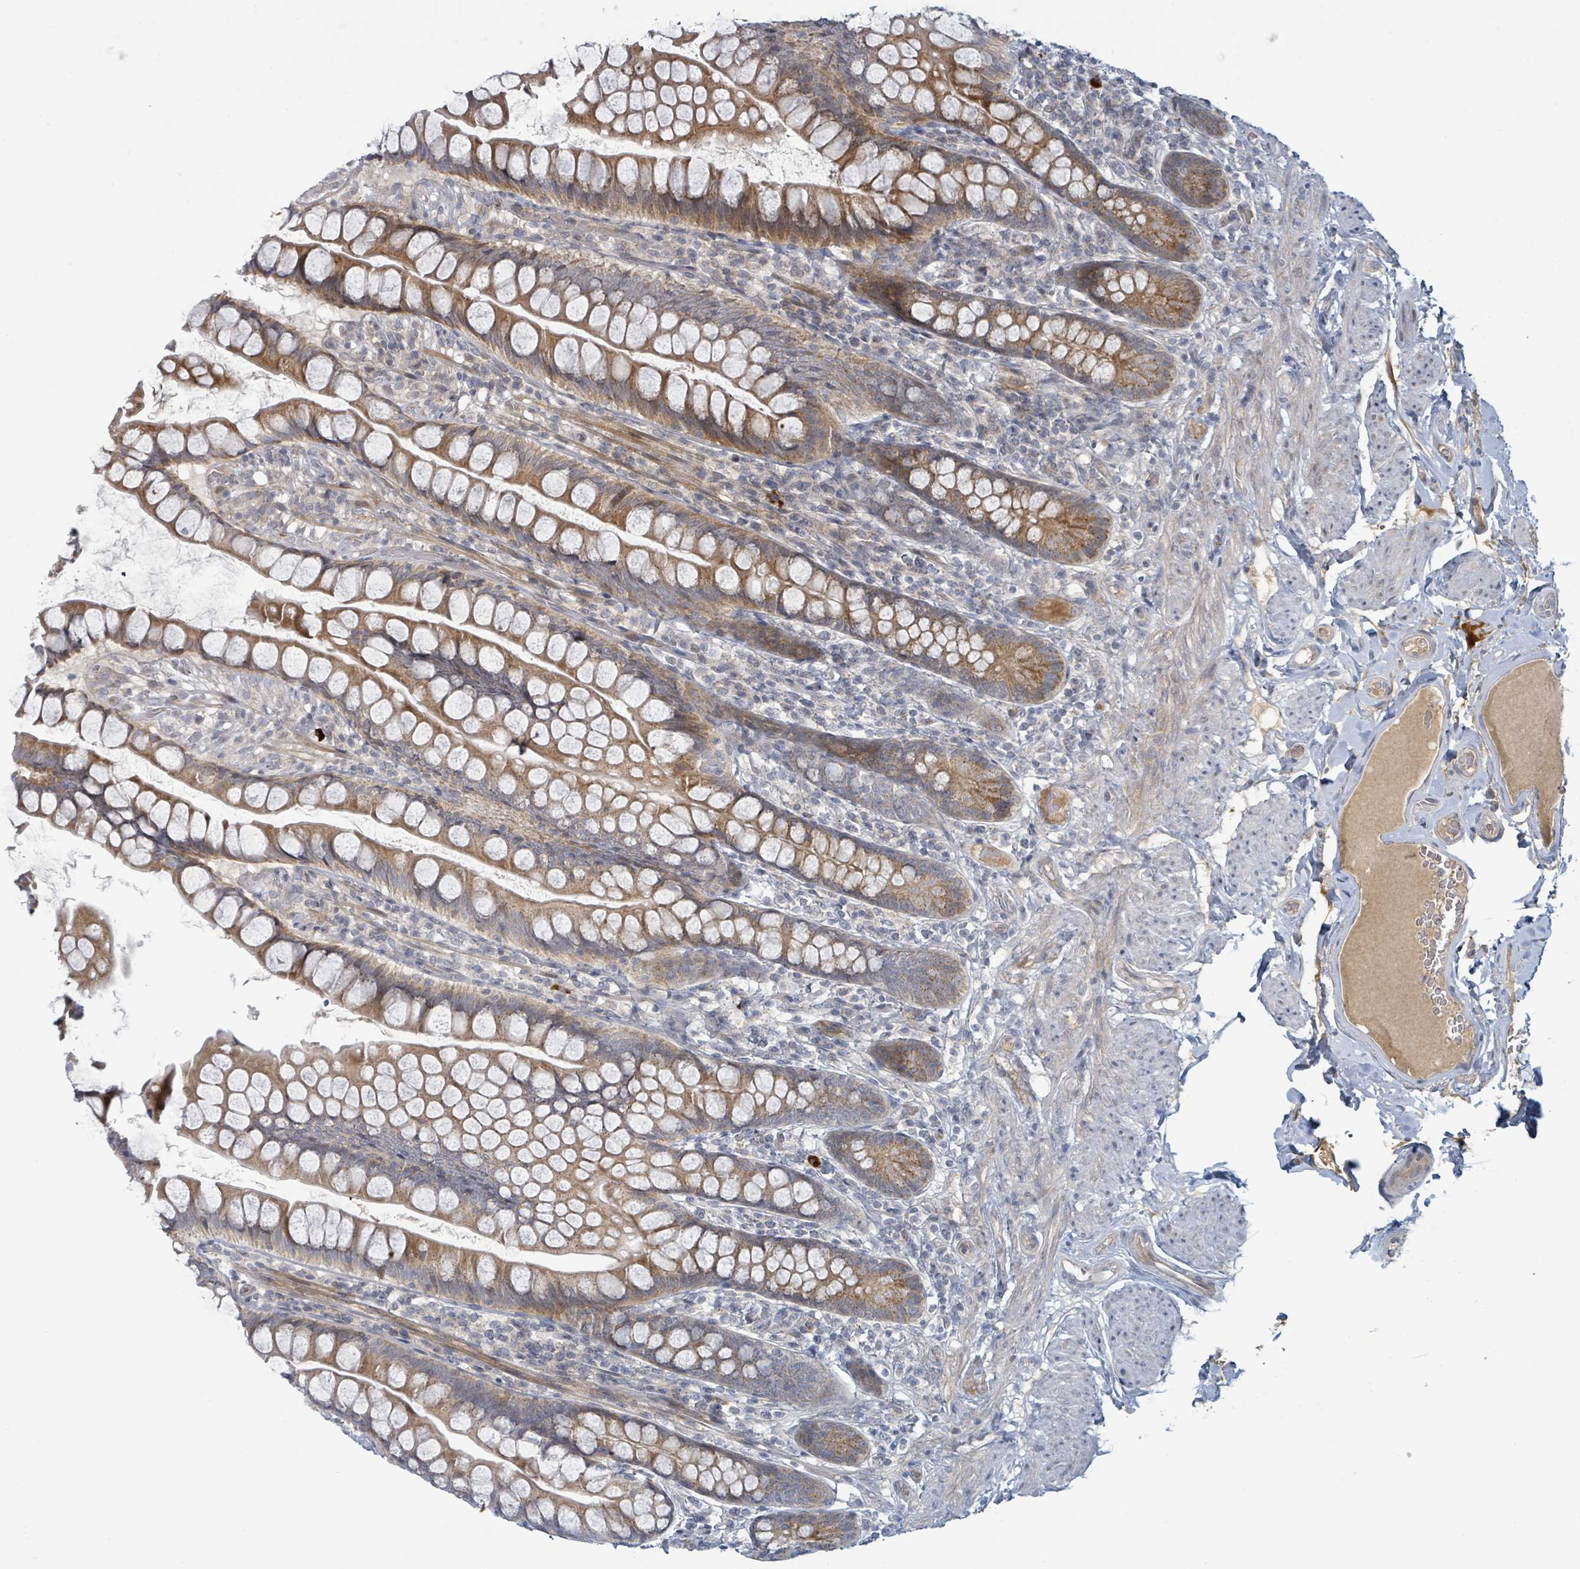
{"staining": {"intensity": "strong", "quantity": ">75%", "location": "cytoplasmic/membranous"}, "tissue": "small intestine", "cell_type": "Glandular cells", "image_type": "normal", "snomed": [{"axis": "morphology", "description": "Normal tissue, NOS"}, {"axis": "topography", "description": "Small intestine"}], "caption": "Immunohistochemical staining of benign small intestine exhibits strong cytoplasmic/membranous protein expression in approximately >75% of glandular cells.", "gene": "COL5A3", "patient": {"sex": "male", "age": 70}}